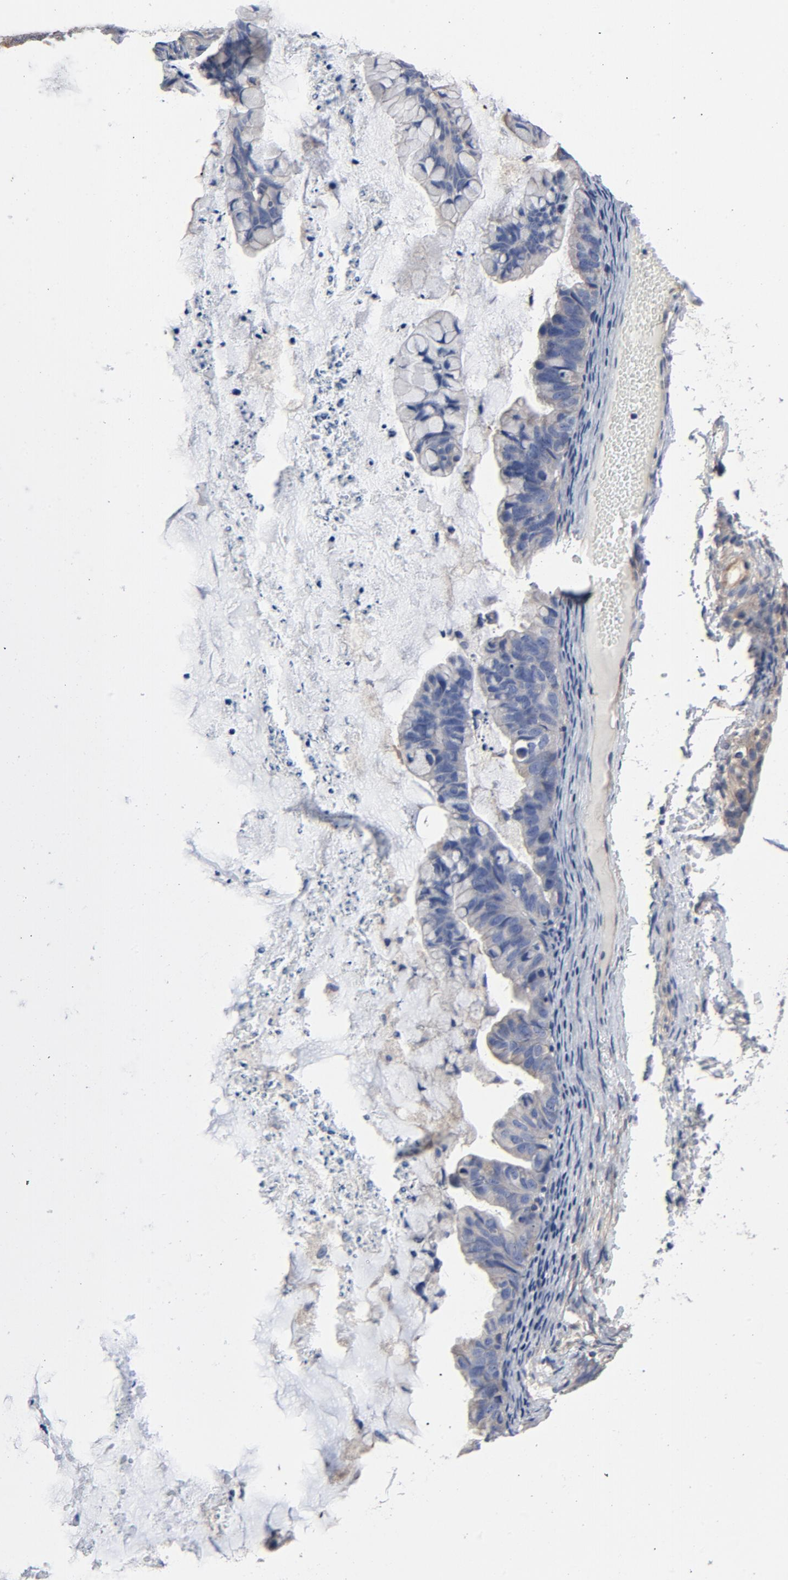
{"staining": {"intensity": "weak", "quantity": "25%-75%", "location": "cytoplasmic/membranous"}, "tissue": "ovarian cancer", "cell_type": "Tumor cells", "image_type": "cancer", "snomed": [{"axis": "morphology", "description": "Cystadenocarcinoma, mucinous, NOS"}, {"axis": "topography", "description": "Ovary"}], "caption": "Human ovarian mucinous cystadenocarcinoma stained with a protein marker displays weak staining in tumor cells.", "gene": "DYNLT3", "patient": {"sex": "female", "age": 36}}